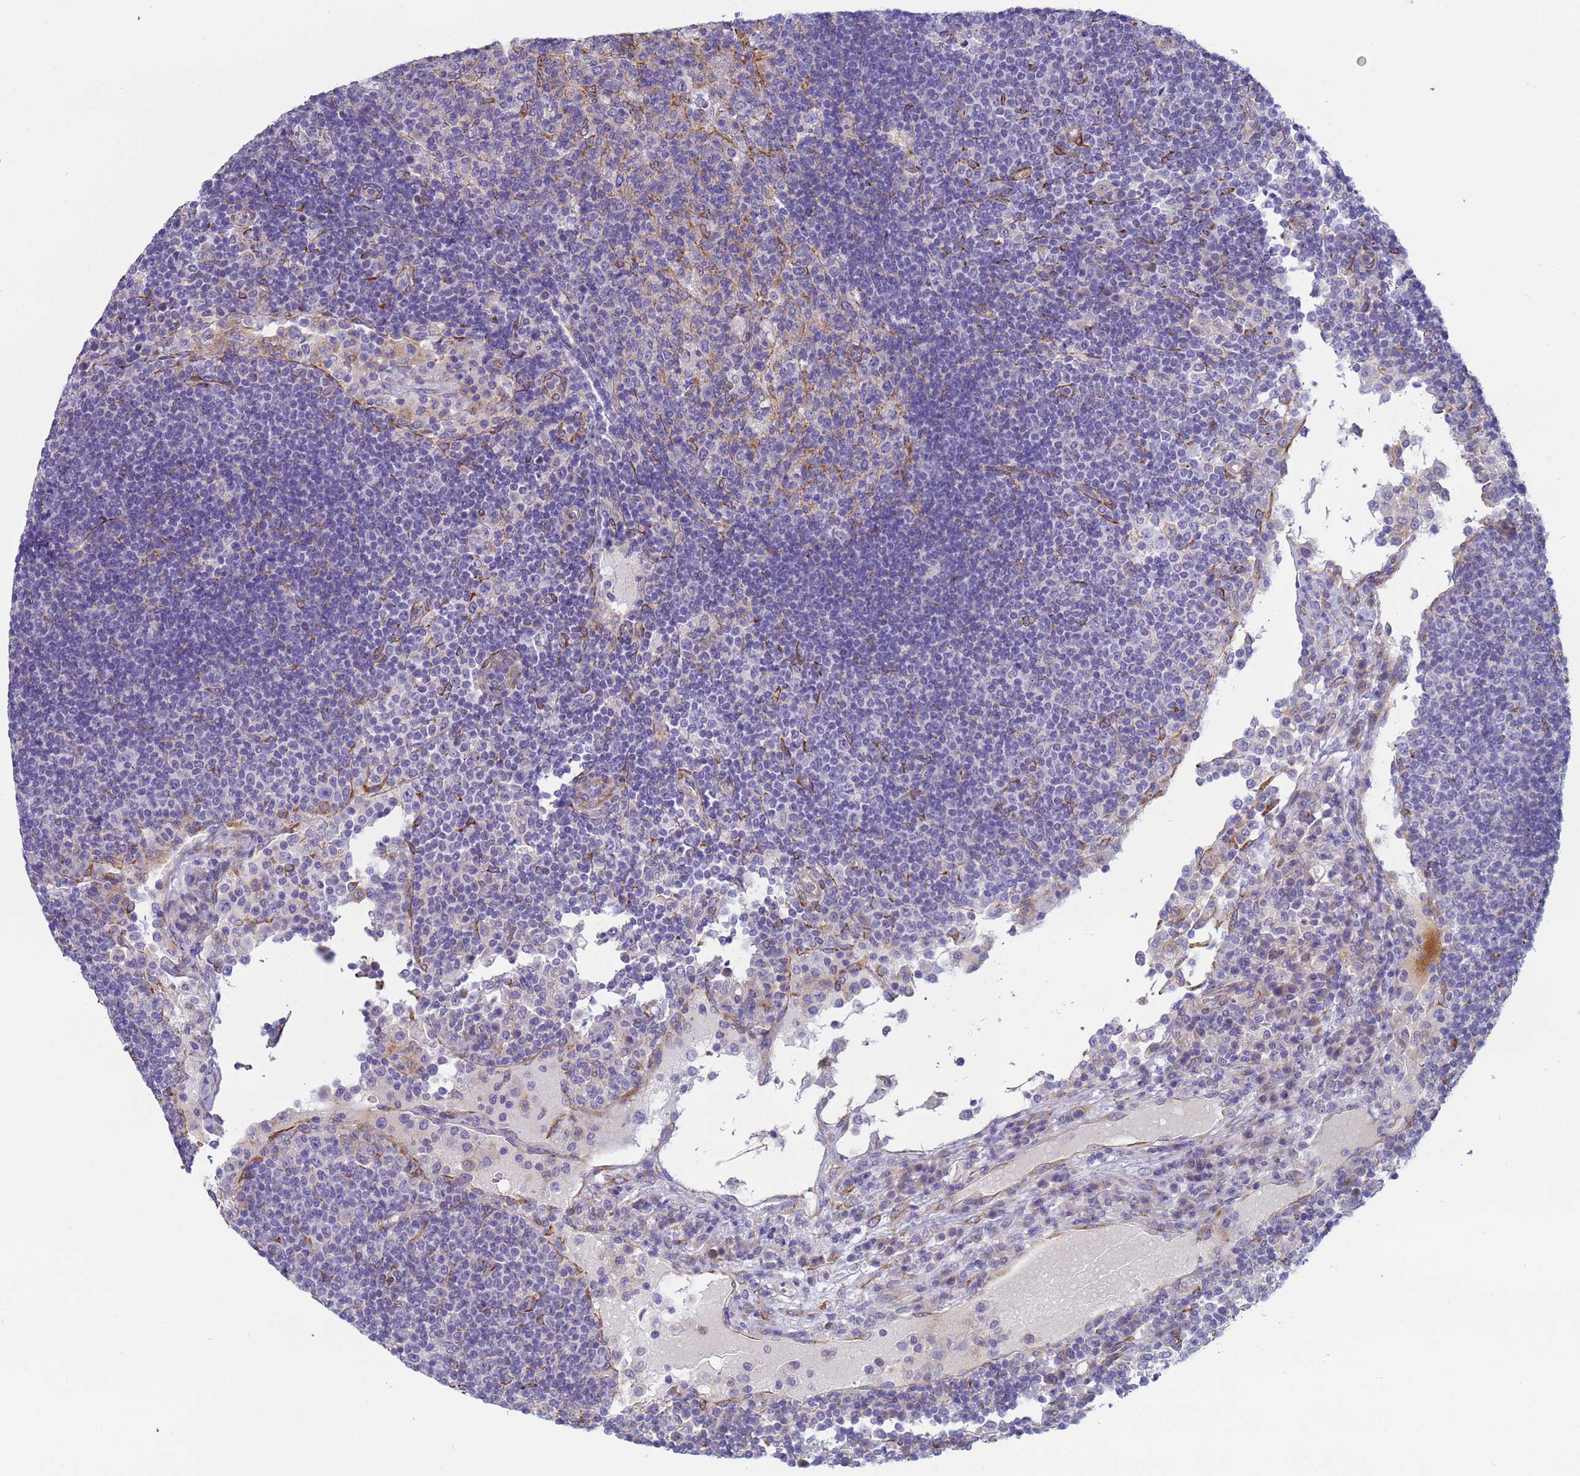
{"staining": {"intensity": "negative", "quantity": "none", "location": "none"}, "tissue": "lymph node", "cell_type": "Germinal center cells", "image_type": "normal", "snomed": [{"axis": "morphology", "description": "Normal tissue, NOS"}, {"axis": "topography", "description": "Lymph node"}], "caption": "There is no significant expression in germinal center cells of lymph node. The staining was performed using DAB (3,3'-diaminobenzidine) to visualize the protein expression in brown, while the nuclei were stained in blue with hematoxylin (Magnification: 20x).", "gene": "TRPC6", "patient": {"sex": "female", "age": 53}}